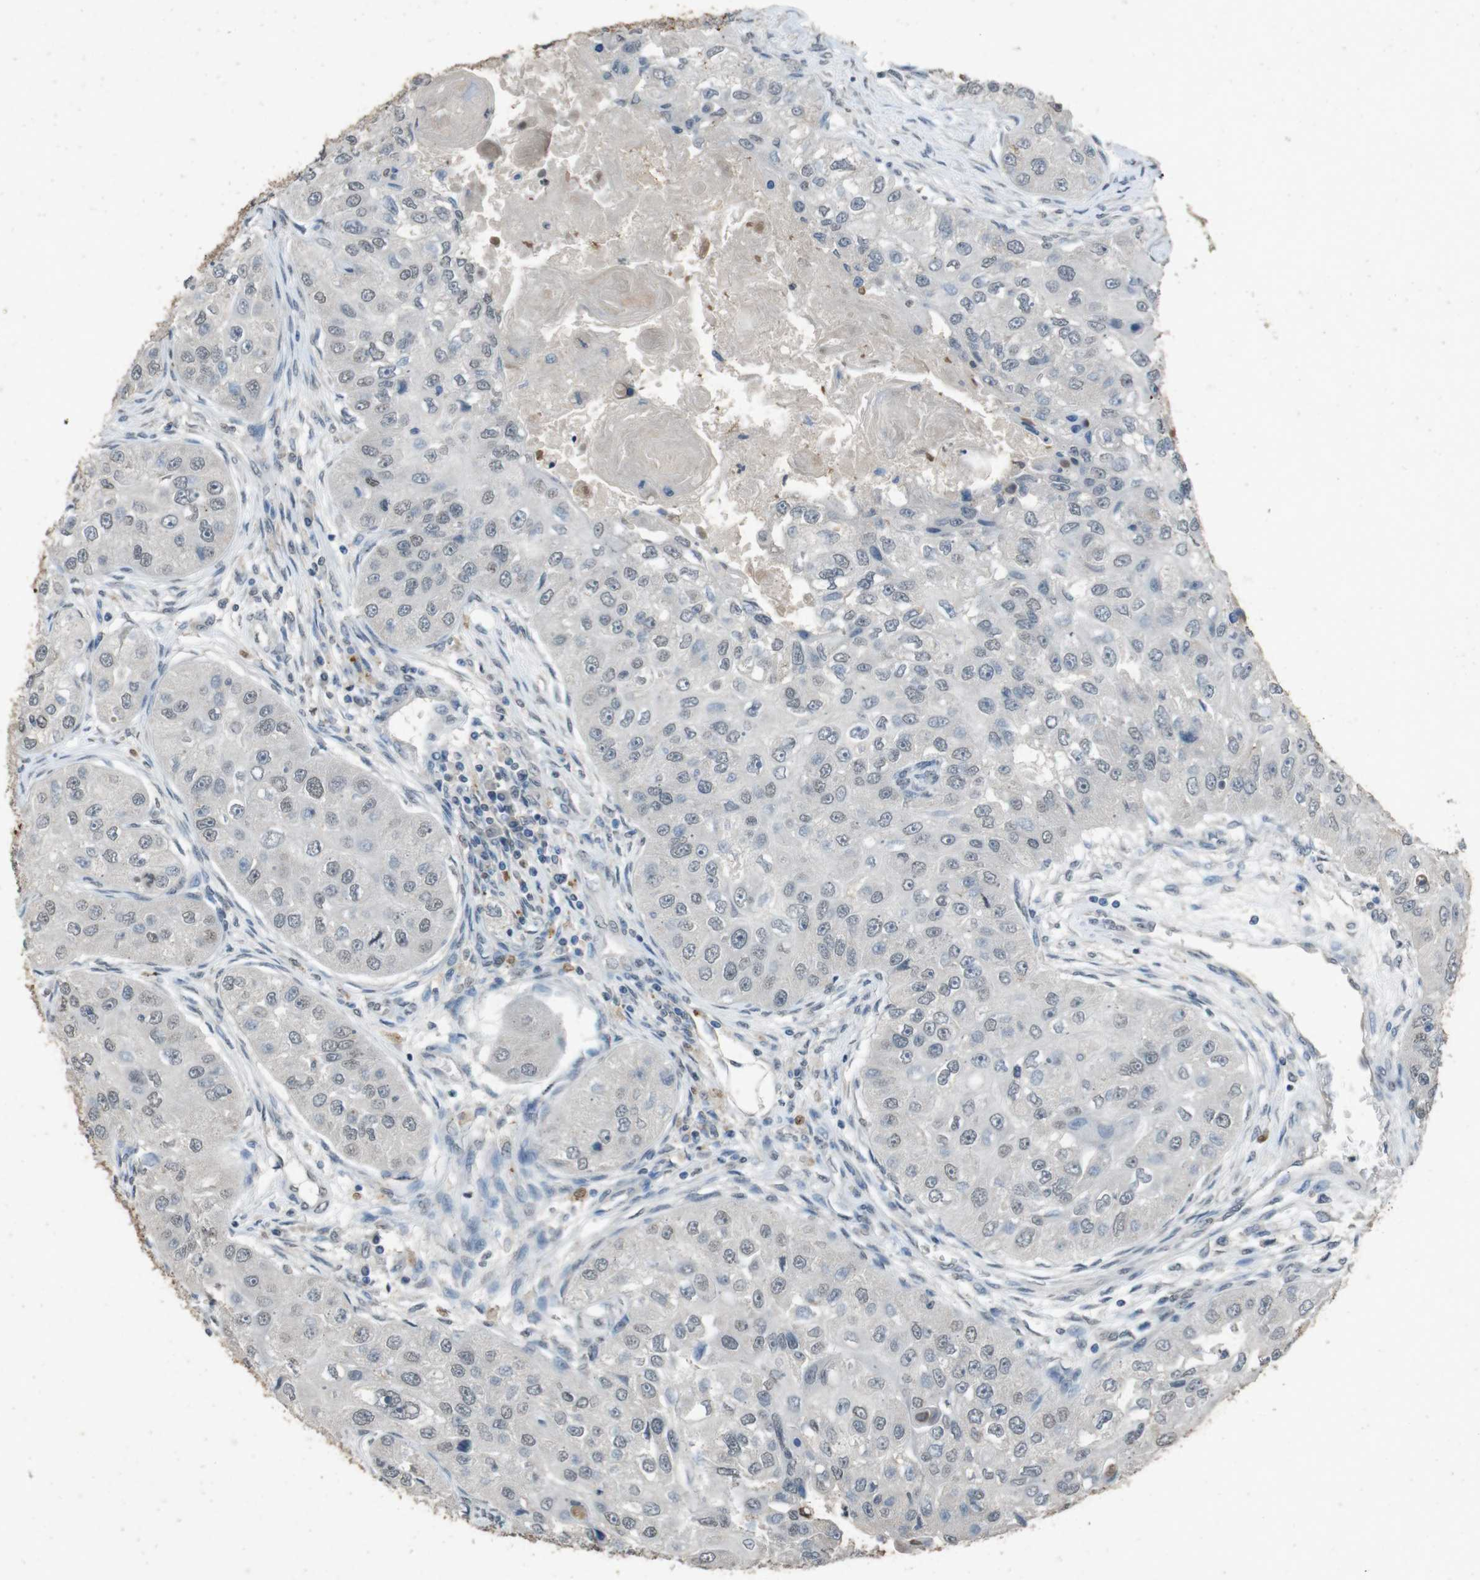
{"staining": {"intensity": "negative", "quantity": "none", "location": "none"}, "tissue": "head and neck cancer", "cell_type": "Tumor cells", "image_type": "cancer", "snomed": [{"axis": "morphology", "description": "Normal tissue, NOS"}, {"axis": "morphology", "description": "Squamous cell carcinoma, NOS"}, {"axis": "topography", "description": "Skeletal muscle"}, {"axis": "topography", "description": "Head-Neck"}], "caption": "Tumor cells are negative for brown protein staining in squamous cell carcinoma (head and neck). Brightfield microscopy of immunohistochemistry stained with DAB (3,3'-diaminobenzidine) (brown) and hematoxylin (blue), captured at high magnification.", "gene": "STBD1", "patient": {"sex": "male", "age": 51}}